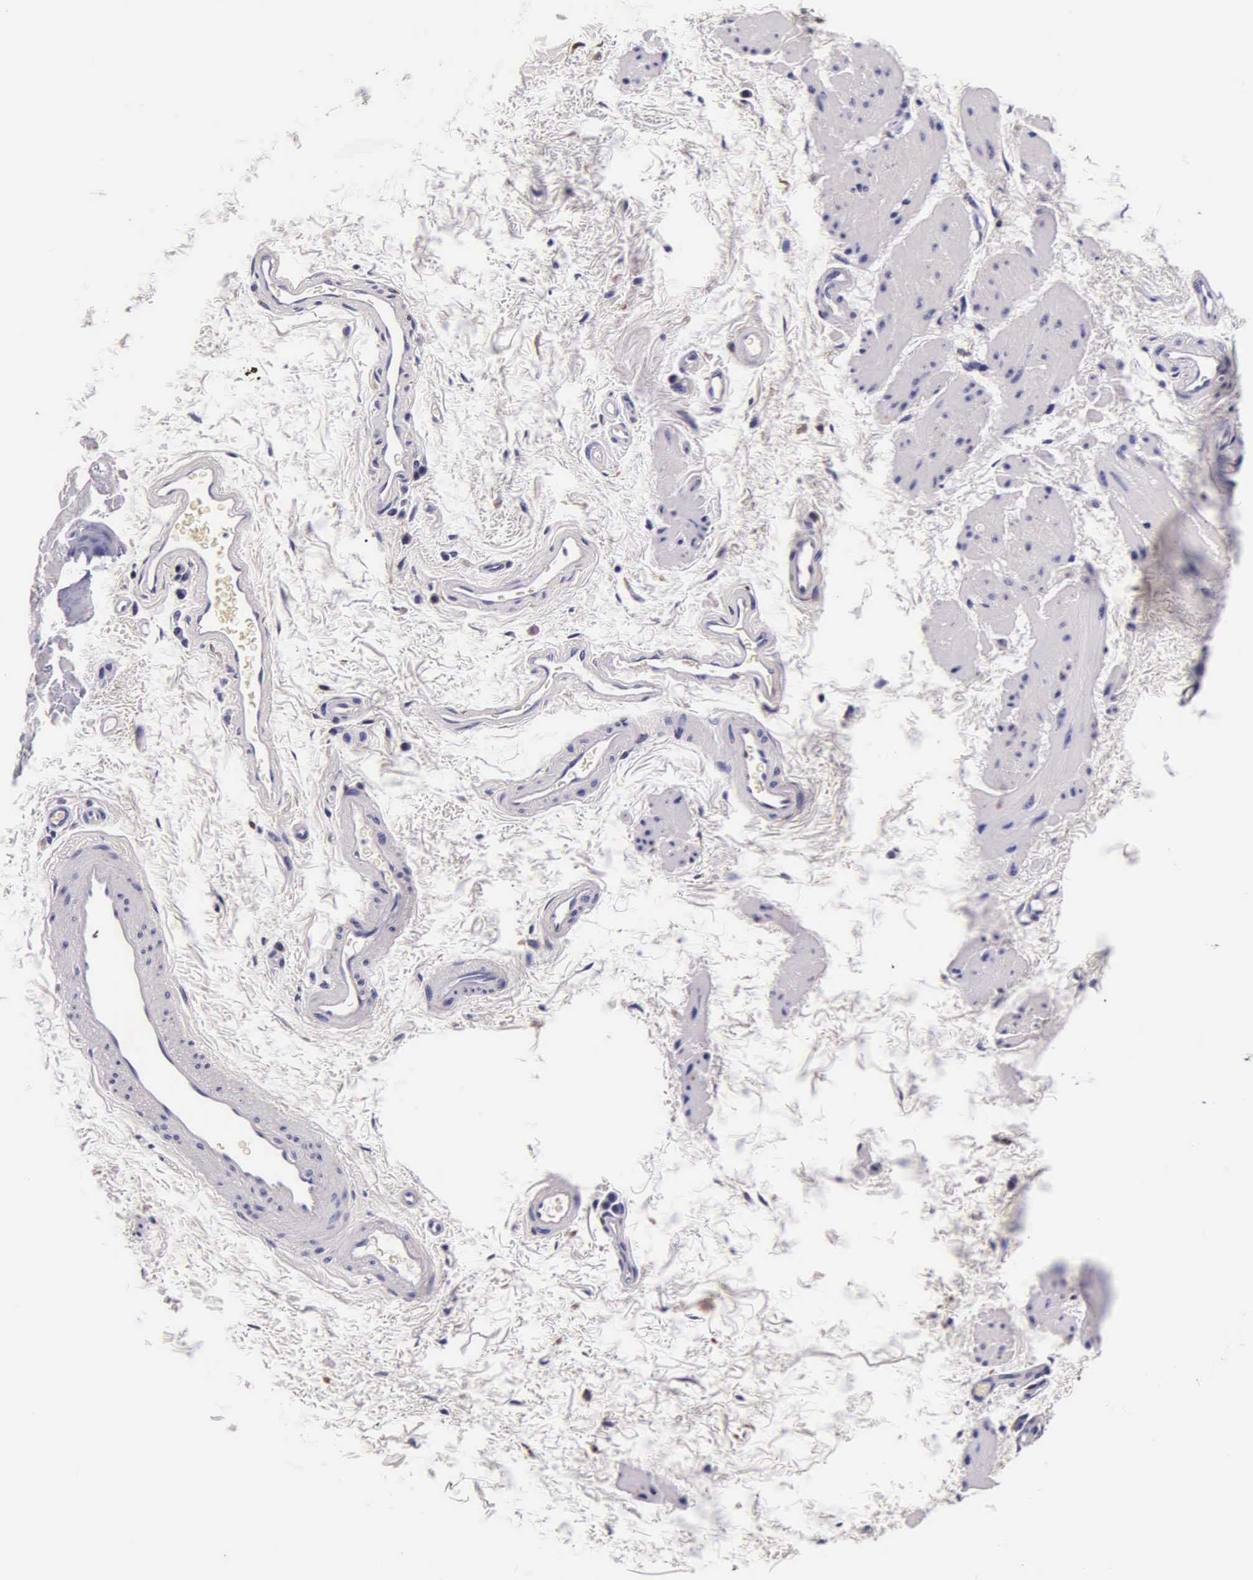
{"staining": {"intensity": "moderate", "quantity": "25%-75%", "location": "cytoplasmic/membranous"}, "tissue": "esophagus", "cell_type": "Squamous epithelial cells", "image_type": "normal", "snomed": [{"axis": "morphology", "description": "Normal tissue, NOS"}, {"axis": "topography", "description": "Esophagus"}], "caption": "The histopathology image demonstrates staining of normal esophagus, revealing moderate cytoplasmic/membranous protein expression (brown color) within squamous epithelial cells.", "gene": "CTSB", "patient": {"sex": "female", "age": 61}}